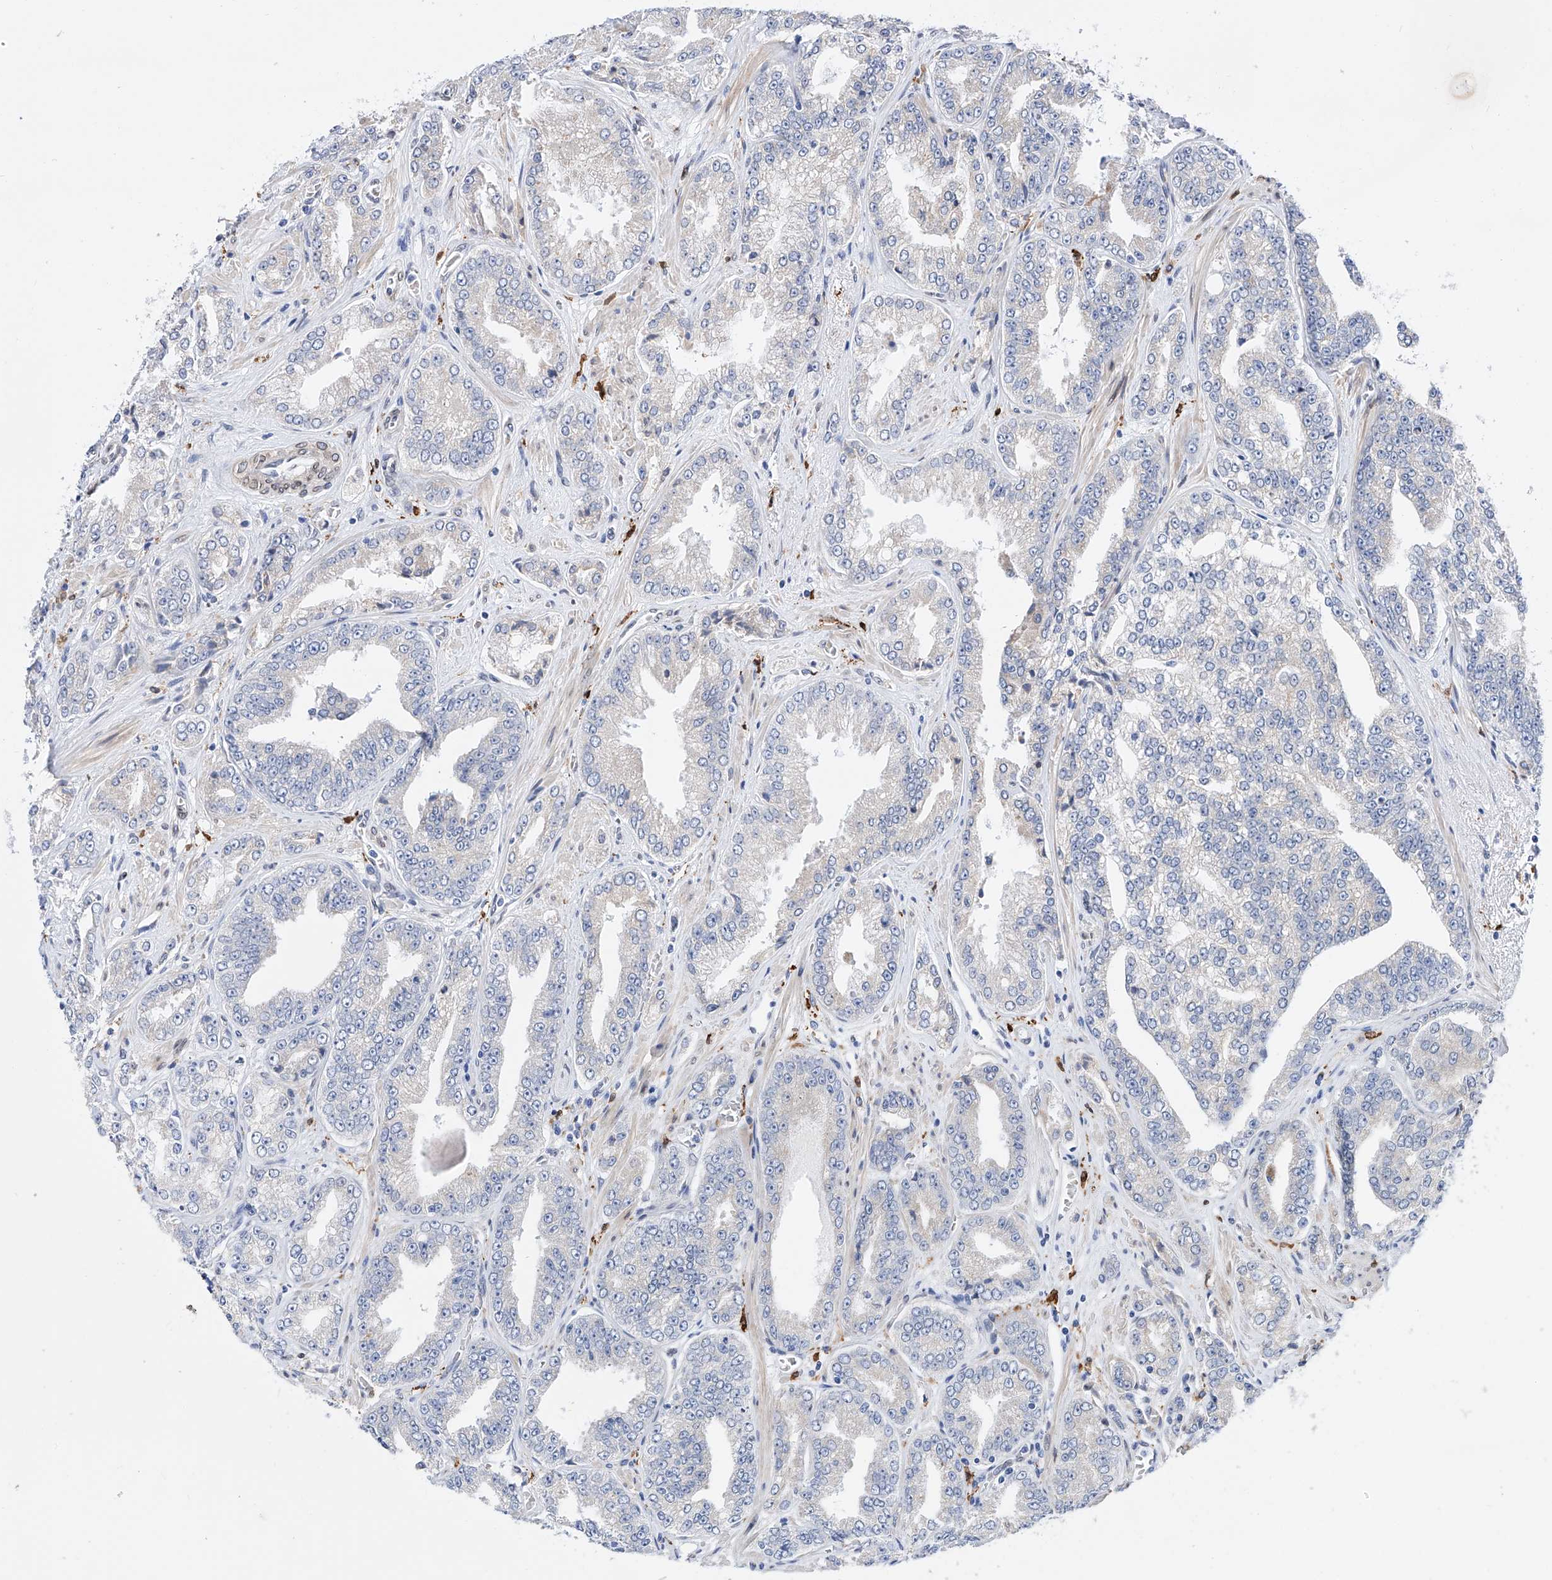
{"staining": {"intensity": "negative", "quantity": "none", "location": "none"}, "tissue": "prostate cancer", "cell_type": "Tumor cells", "image_type": "cancer", "snomed": [{"axis": "morphology", "description": "Adenocarcinoma, High grade"}, {"axis": "topography", "description": "Prostate"}], "caption": "An image of human adenocarcinoma (high-grade) (prostate) is negative for staining in tumor cells.", "gene": "LCLAT1", "patient": {"sex": "male", "age": 71}}